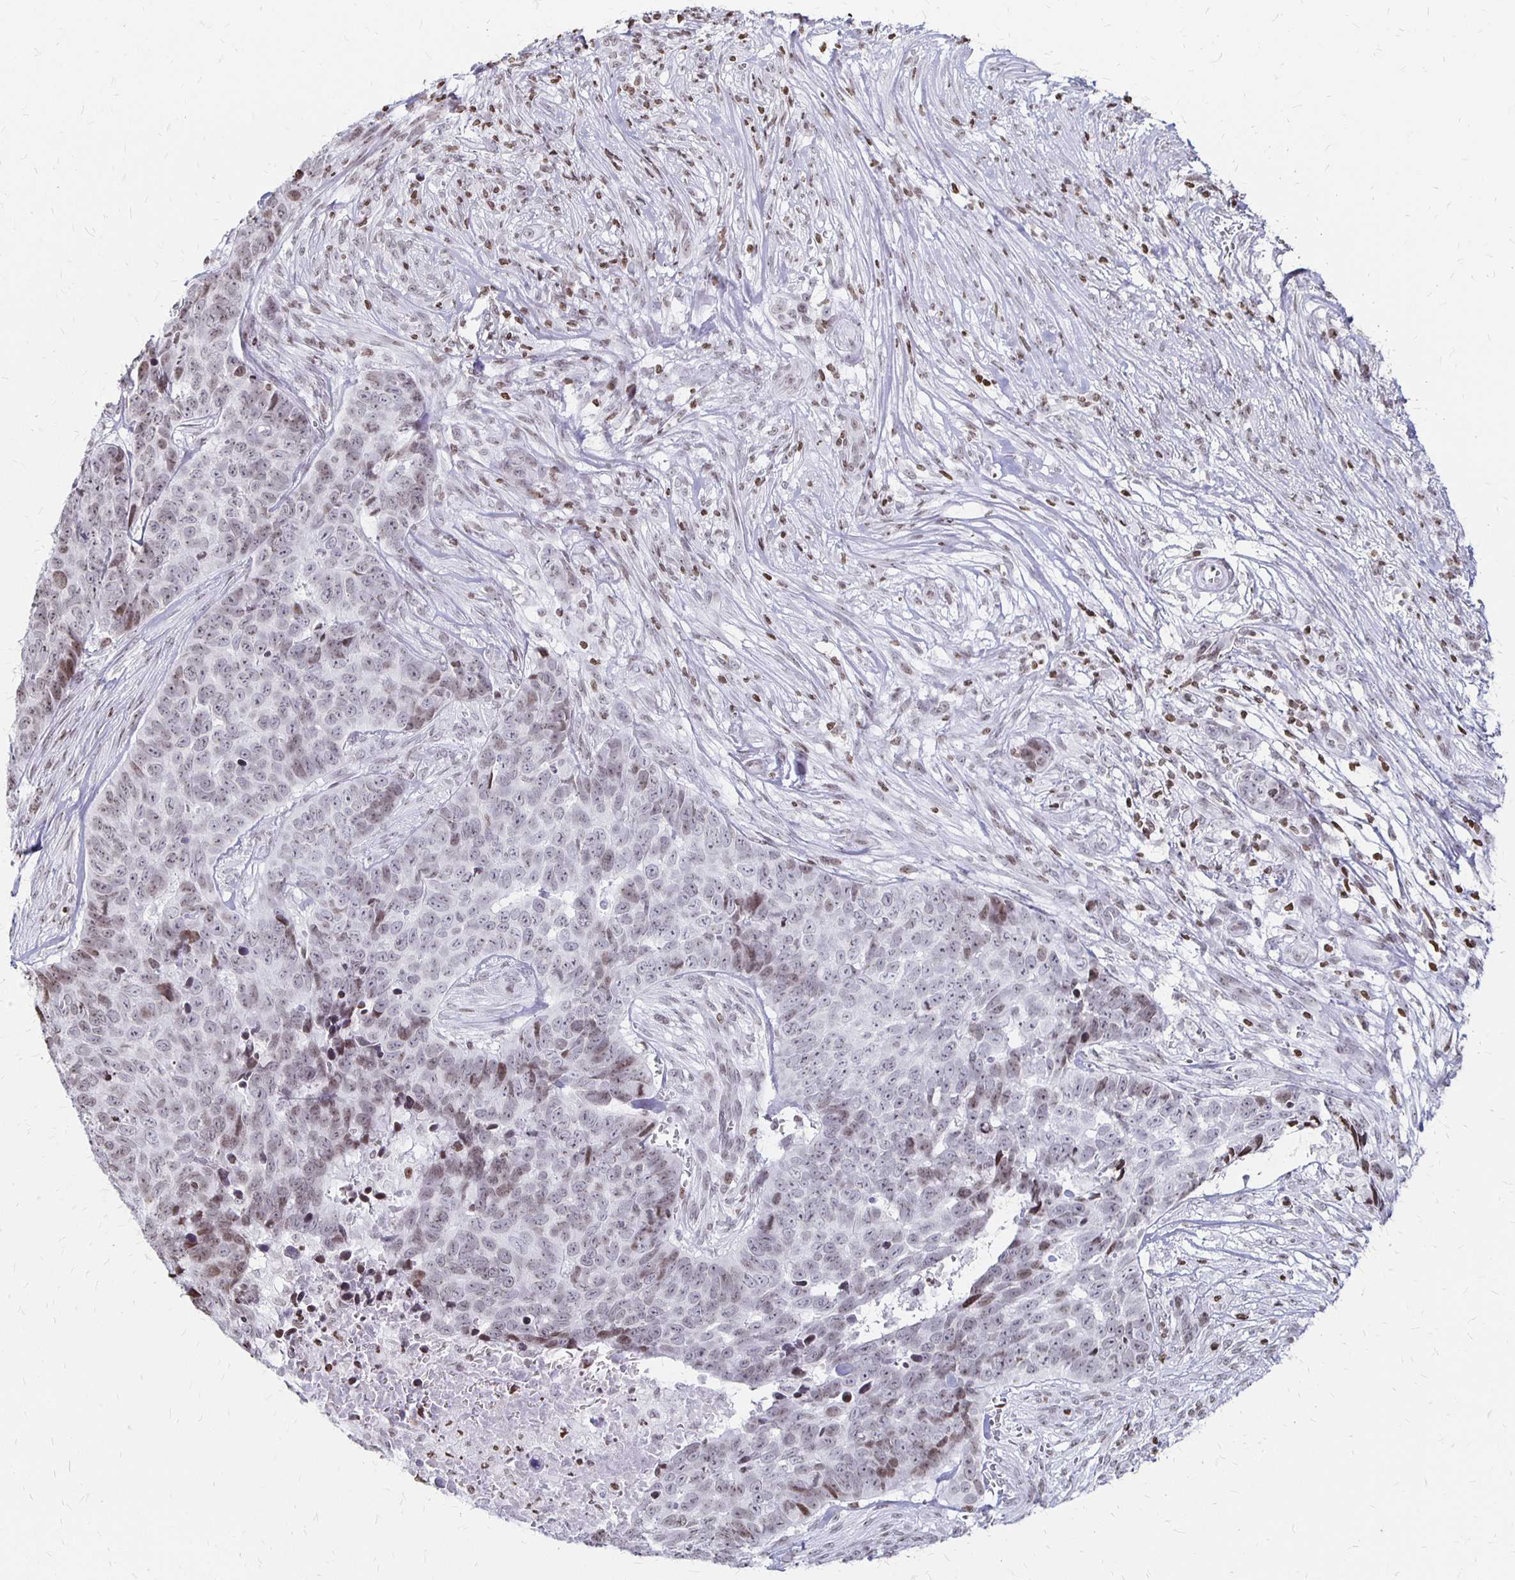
{"staining": {"intensity": "weak", "quantity": "25%-75%", "location": "nuclear"}, "tissue": "skin cancer", "cell_type": "Tumor cells", "image_type": "cancer", "snomed": [{"axis": "morphology", "description": "Basal cell carcinoma"}, {"axis": "topography", "description": "Skin"}], "caption": "Skin cancer (basal cell carcinoma) stained for a protein (brown) exhibits weak nuclear positive staining in approximately 25%-75% of tumor cells.", "gene": "ZNF280C", "patient": {"sex": "female", "age": 82}}